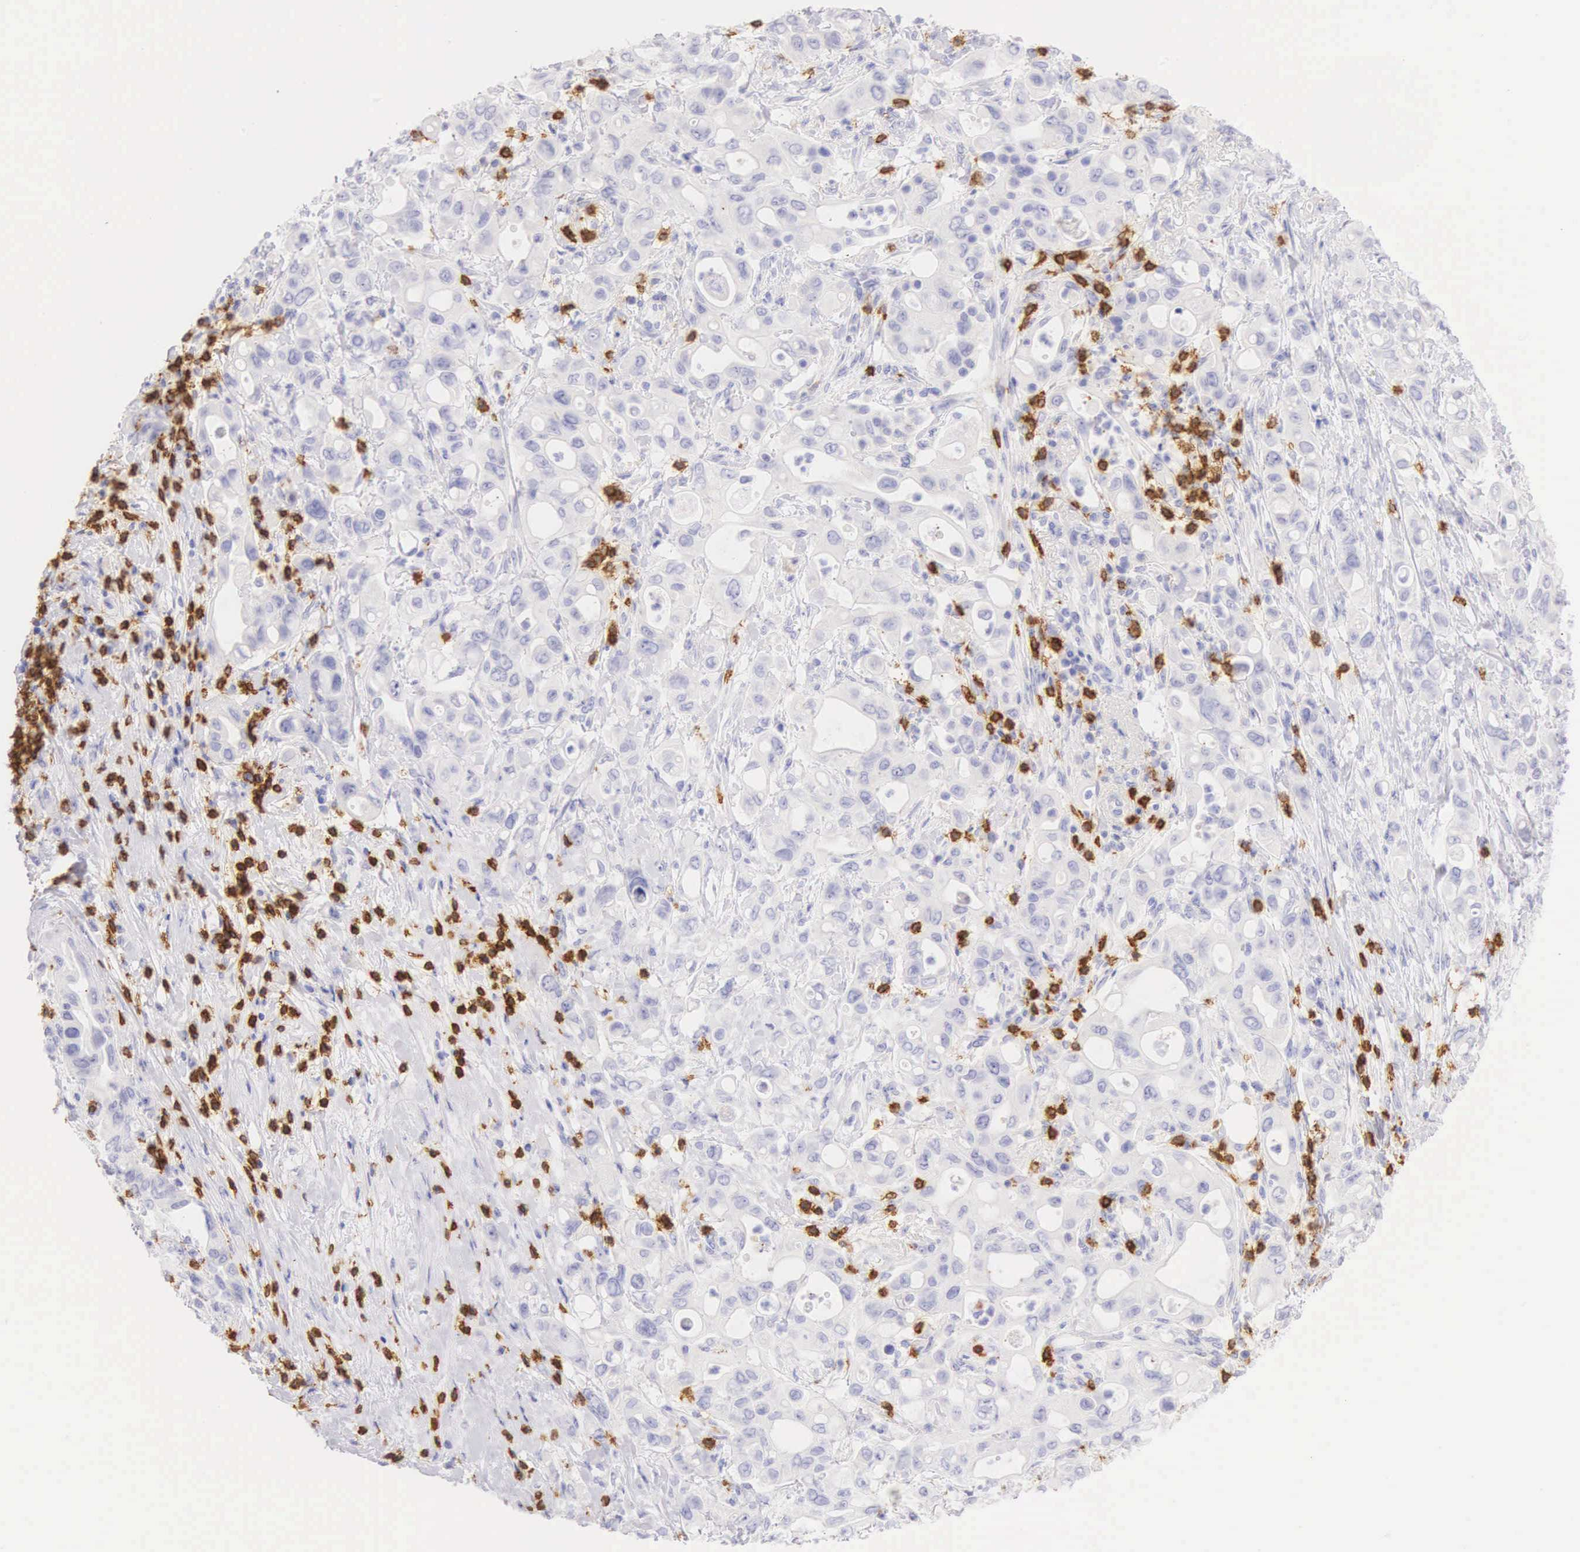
{"staining": {"intensity": "negative", "quantity": "none", "location": "none"}, "tissue": "pancreatic cancer", "cell_type": "Tumor cells", "image_type": "cancer", "snomed": [{"axis": "morphology", "description": "Adenocarcinoma, NOS"}, {"axis": "topography", "description": "Pancreas"}], "caption": "Protein analysis of adenocarcinoma (pancreatic) reveals no significant positivity in tumor cells. (DAB IHC, high magnification).", "gene": "CD3E", "patient": {"sex": "female", "age": 57}}